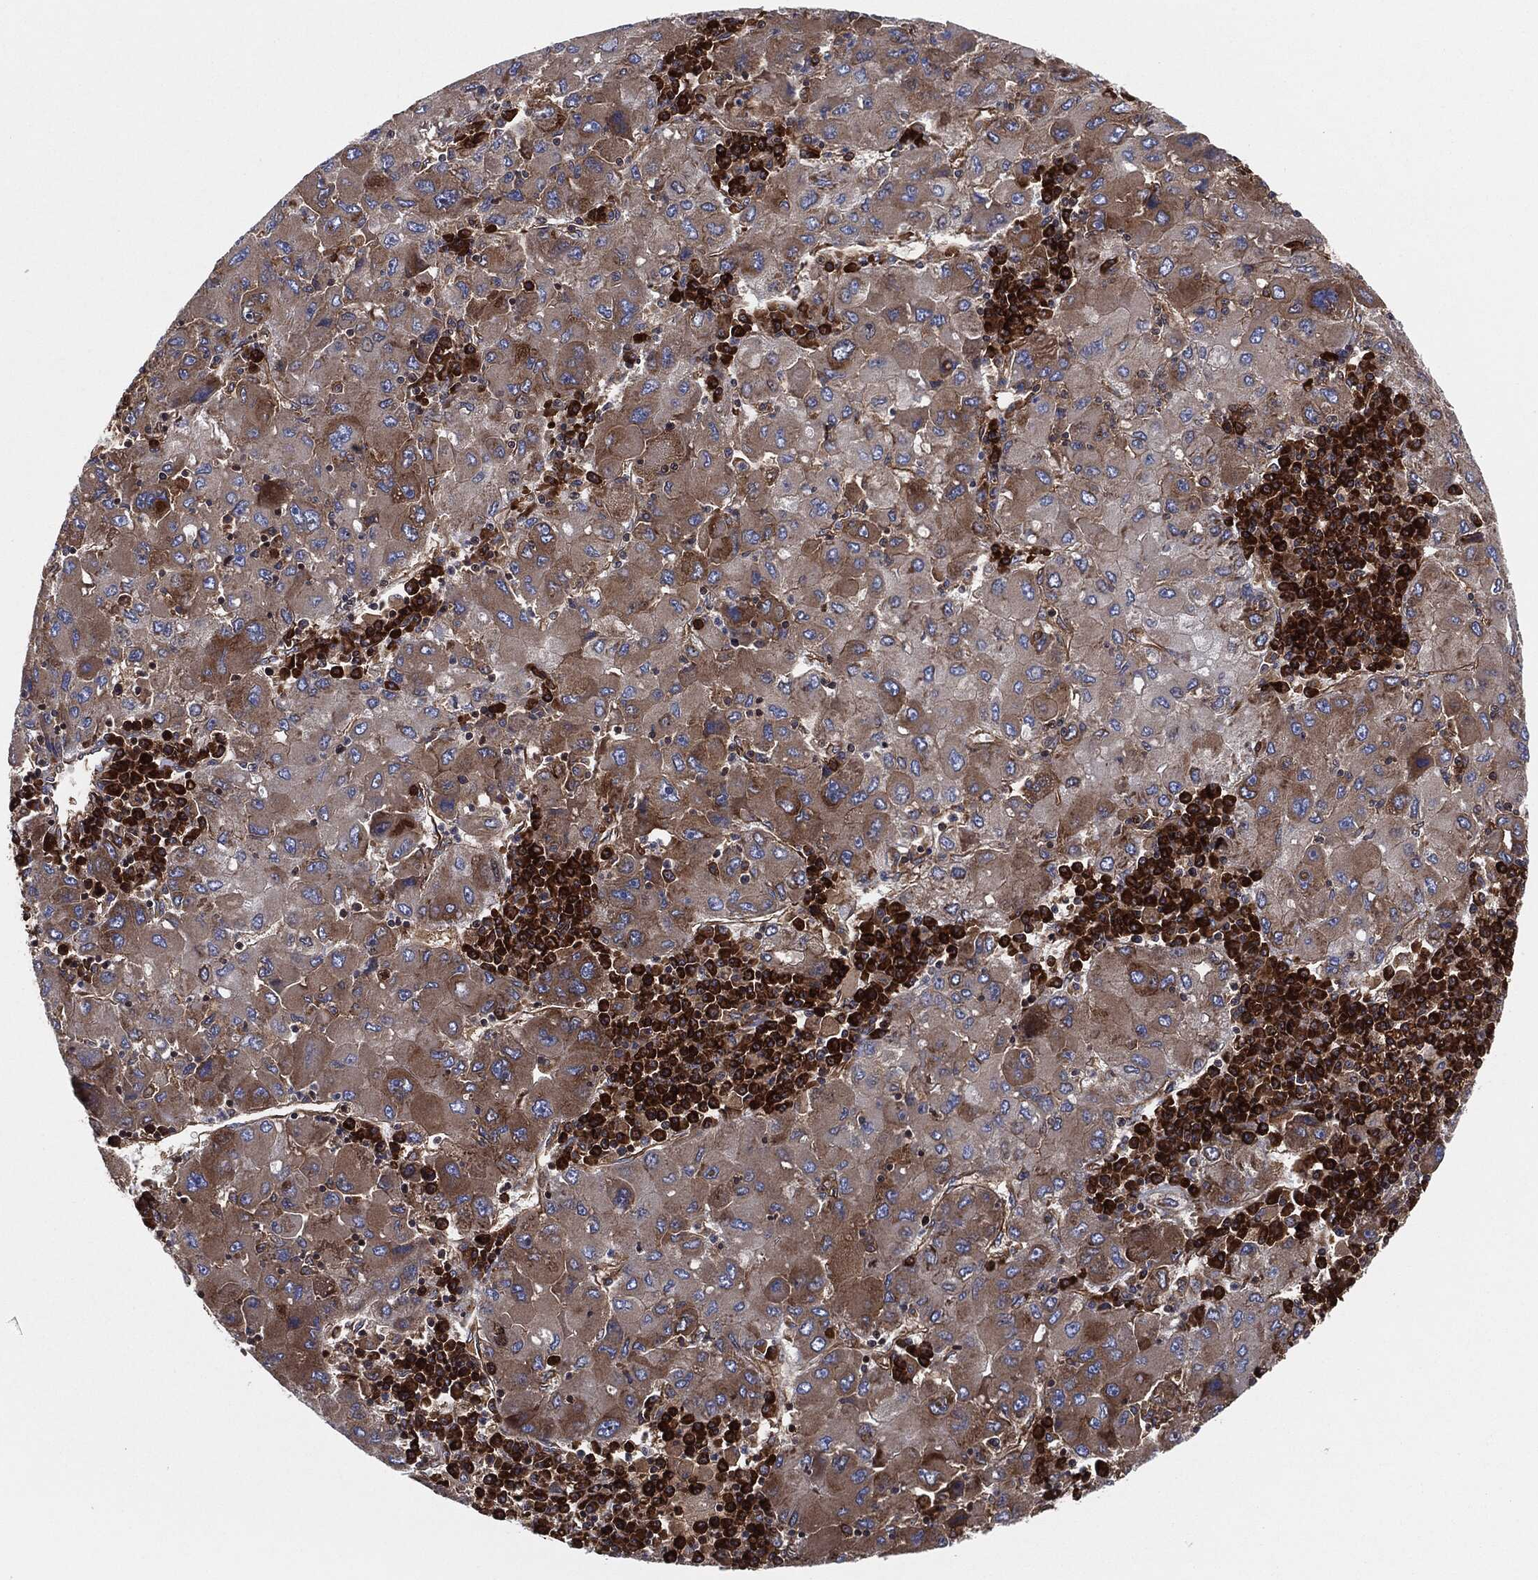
{"staining": {"intensity": "moderate", "quantity": "25%-75%", "location": "cytoplasmic/membranous"}, "tissue": "liver cancer", "cell_type": "Tumor cells", "image_type": "cancer", "snomed": [{"axis": "morphology", "description": "Carcinoma, Hepatocellular, NOS"}, {"axis": "topography", "description": "Liver"}], "caption": "Immunohistochemical staining of human liver cancer (hepatocellular carcinoma) displays medium levels of moderate cytoplasmic/membranous protein expression in approximately 25%-75% of tumor cells.", "gene": "EIF2S2", "patient": {"sex": "male", "age": 75}}